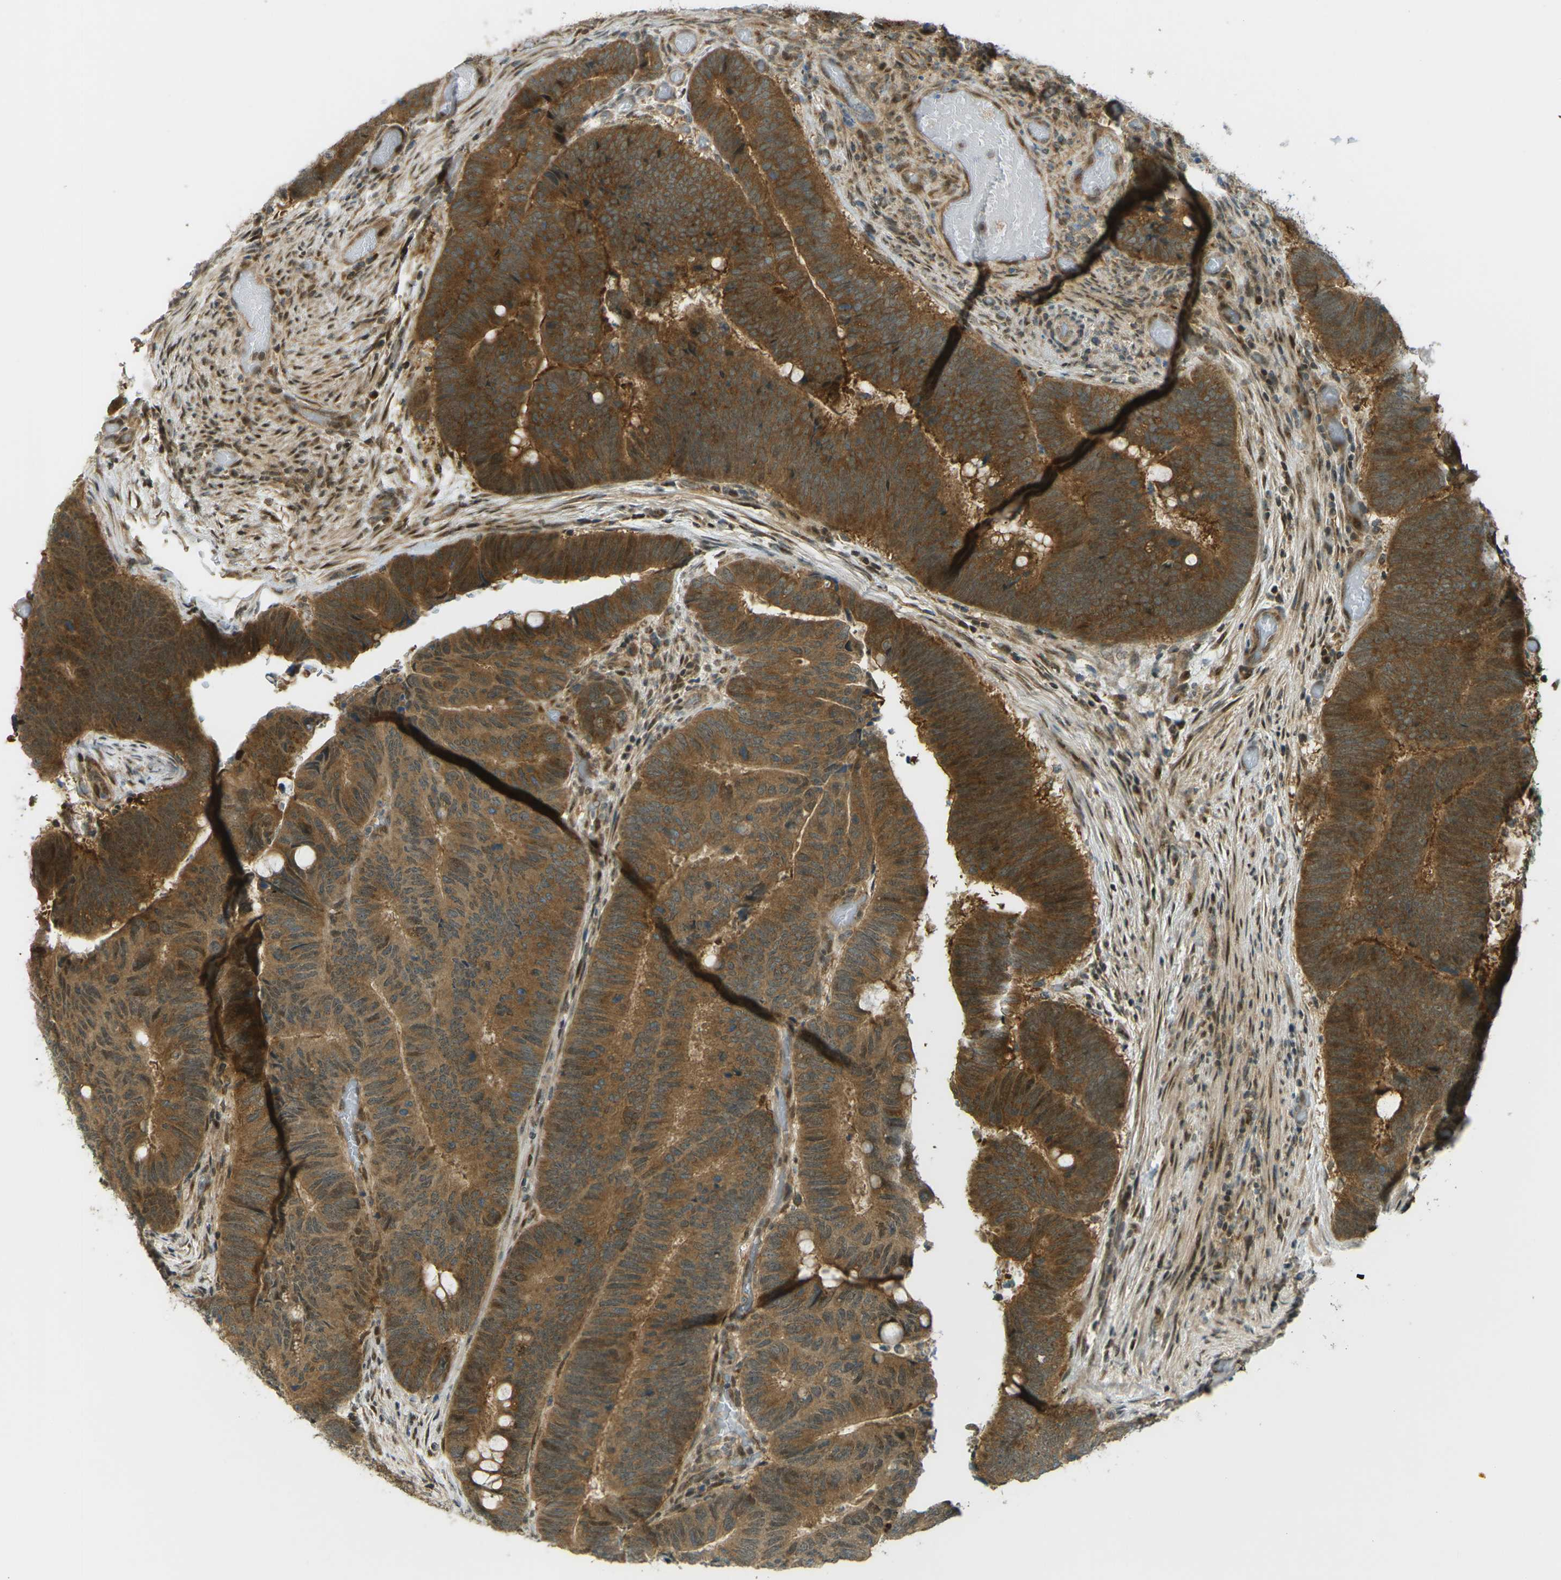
{"staining": {"intensity": "moderate", "quantity": ">75%", "location": "cytoplasmic/membranous,nuclear"}, "tissue": "colorectal cancer", "cell_type": "Tumor cells", "image_type": "cancer", "snomed": [{"axis": "morphology", "description": "Normal tissue, NOS"}, {"axis": "morphology", "description": "Adenocarcinoma, NOS"}, {"axis": "topography", "description": "Rectum"}], "caption": "Immunohistochemical staining of human colorectal adenocarcinoma shows moderate cytoplasmic/membranous and nuclear protein expression in approximately >75% of tumor cells.", "gene": "CCDC186", "patient": {"sex": "male", "age": 92}}